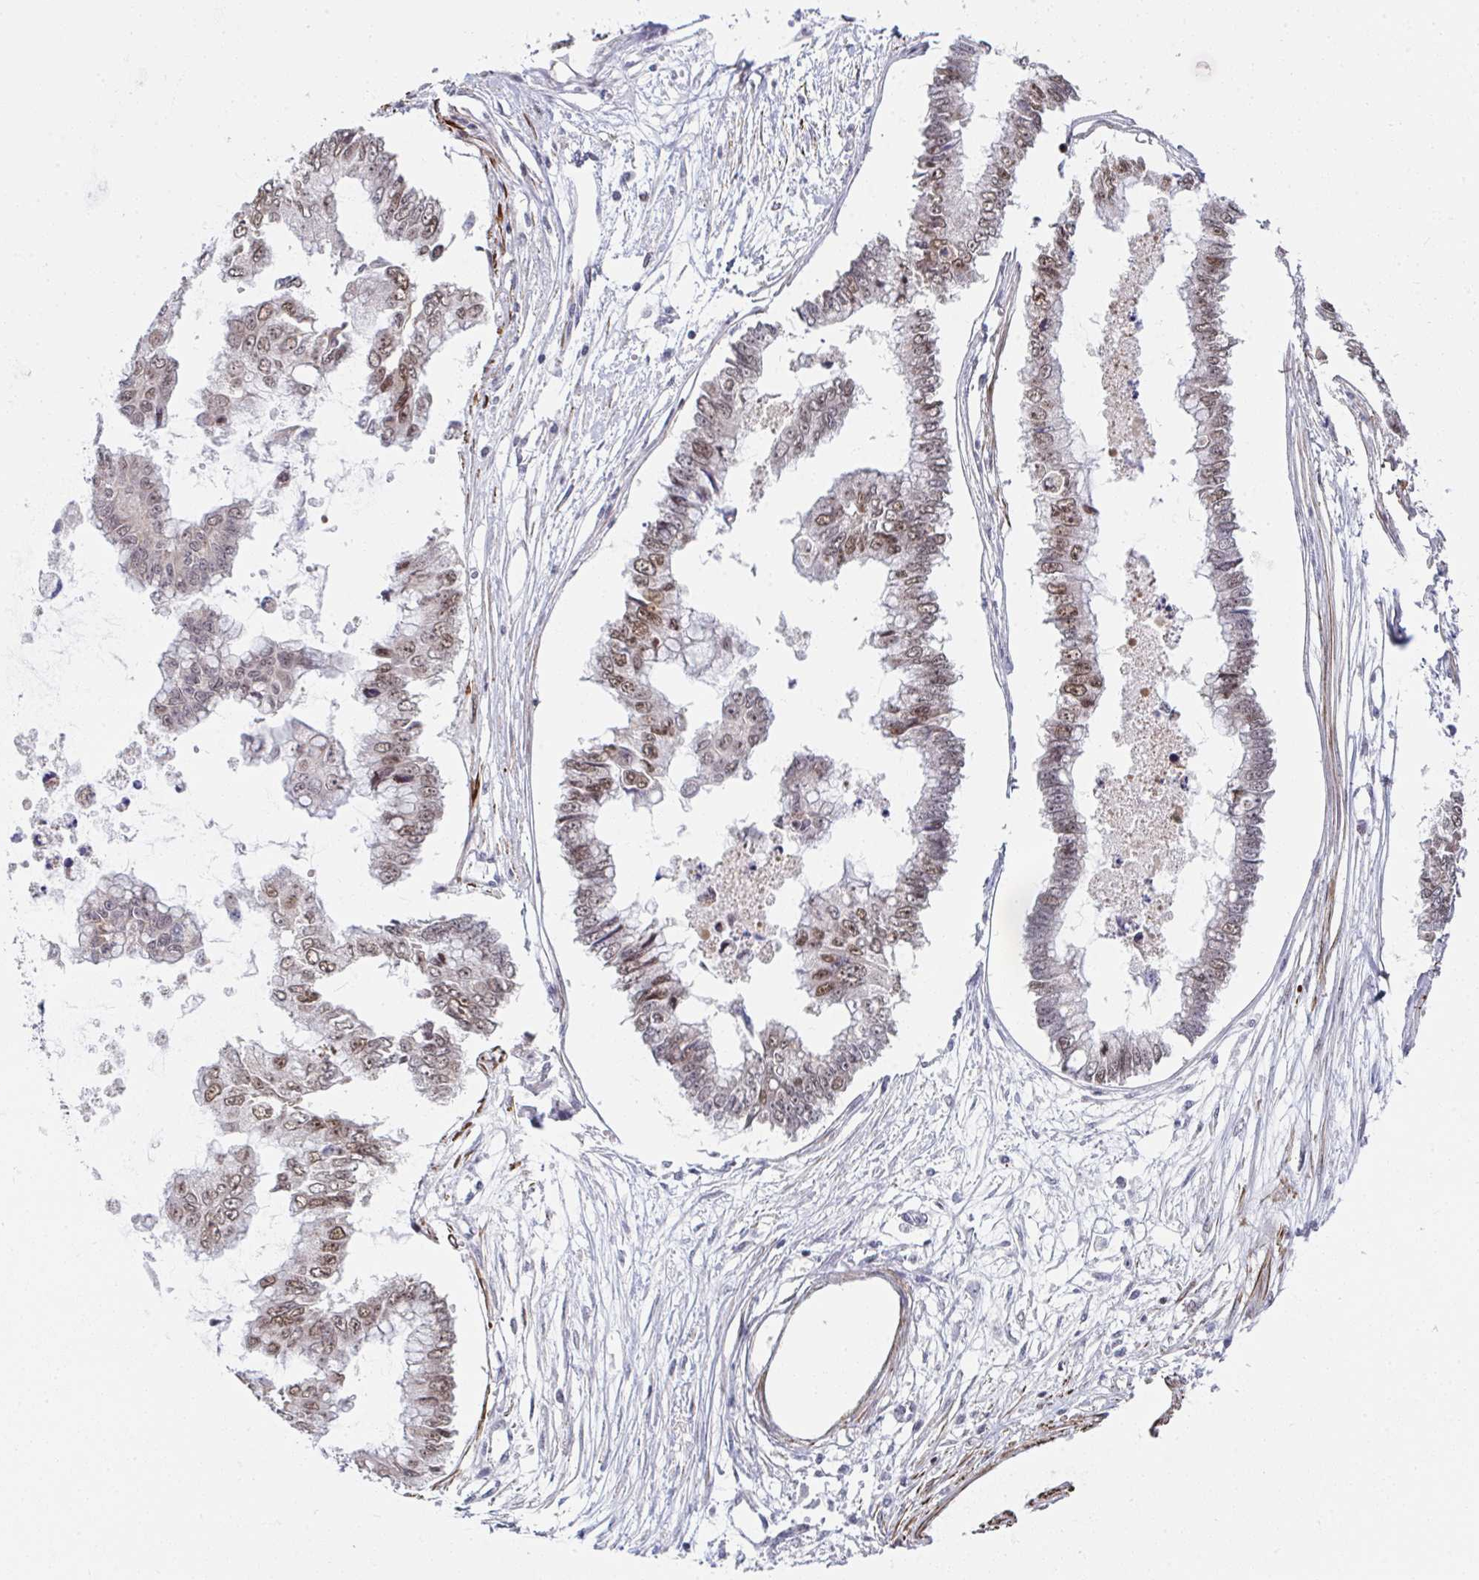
{"staining": {"intensity": "moderate", "quantity": ">75%", "location": "nuclear"}, "tissue": "ovarian cancer", "cell_type": "Tumor cells", "image_type": "cancer", "snomed": [{"axis": "morphology", "description": "Cystadenocarcinoma, mucinous, NOS"}, {"axis": "topography", "description": "Ovary"}], "caption": "An immunohistochemistry histopathology image of tumor tissue is shown. Protein staining in brown highlights moderate nuclear positivity in ovarian cancer (mucinous cystadenocarcinoma) within tumor cells.", "gene": "GINS2", "patient": {"sex": "female", "age": 72}}